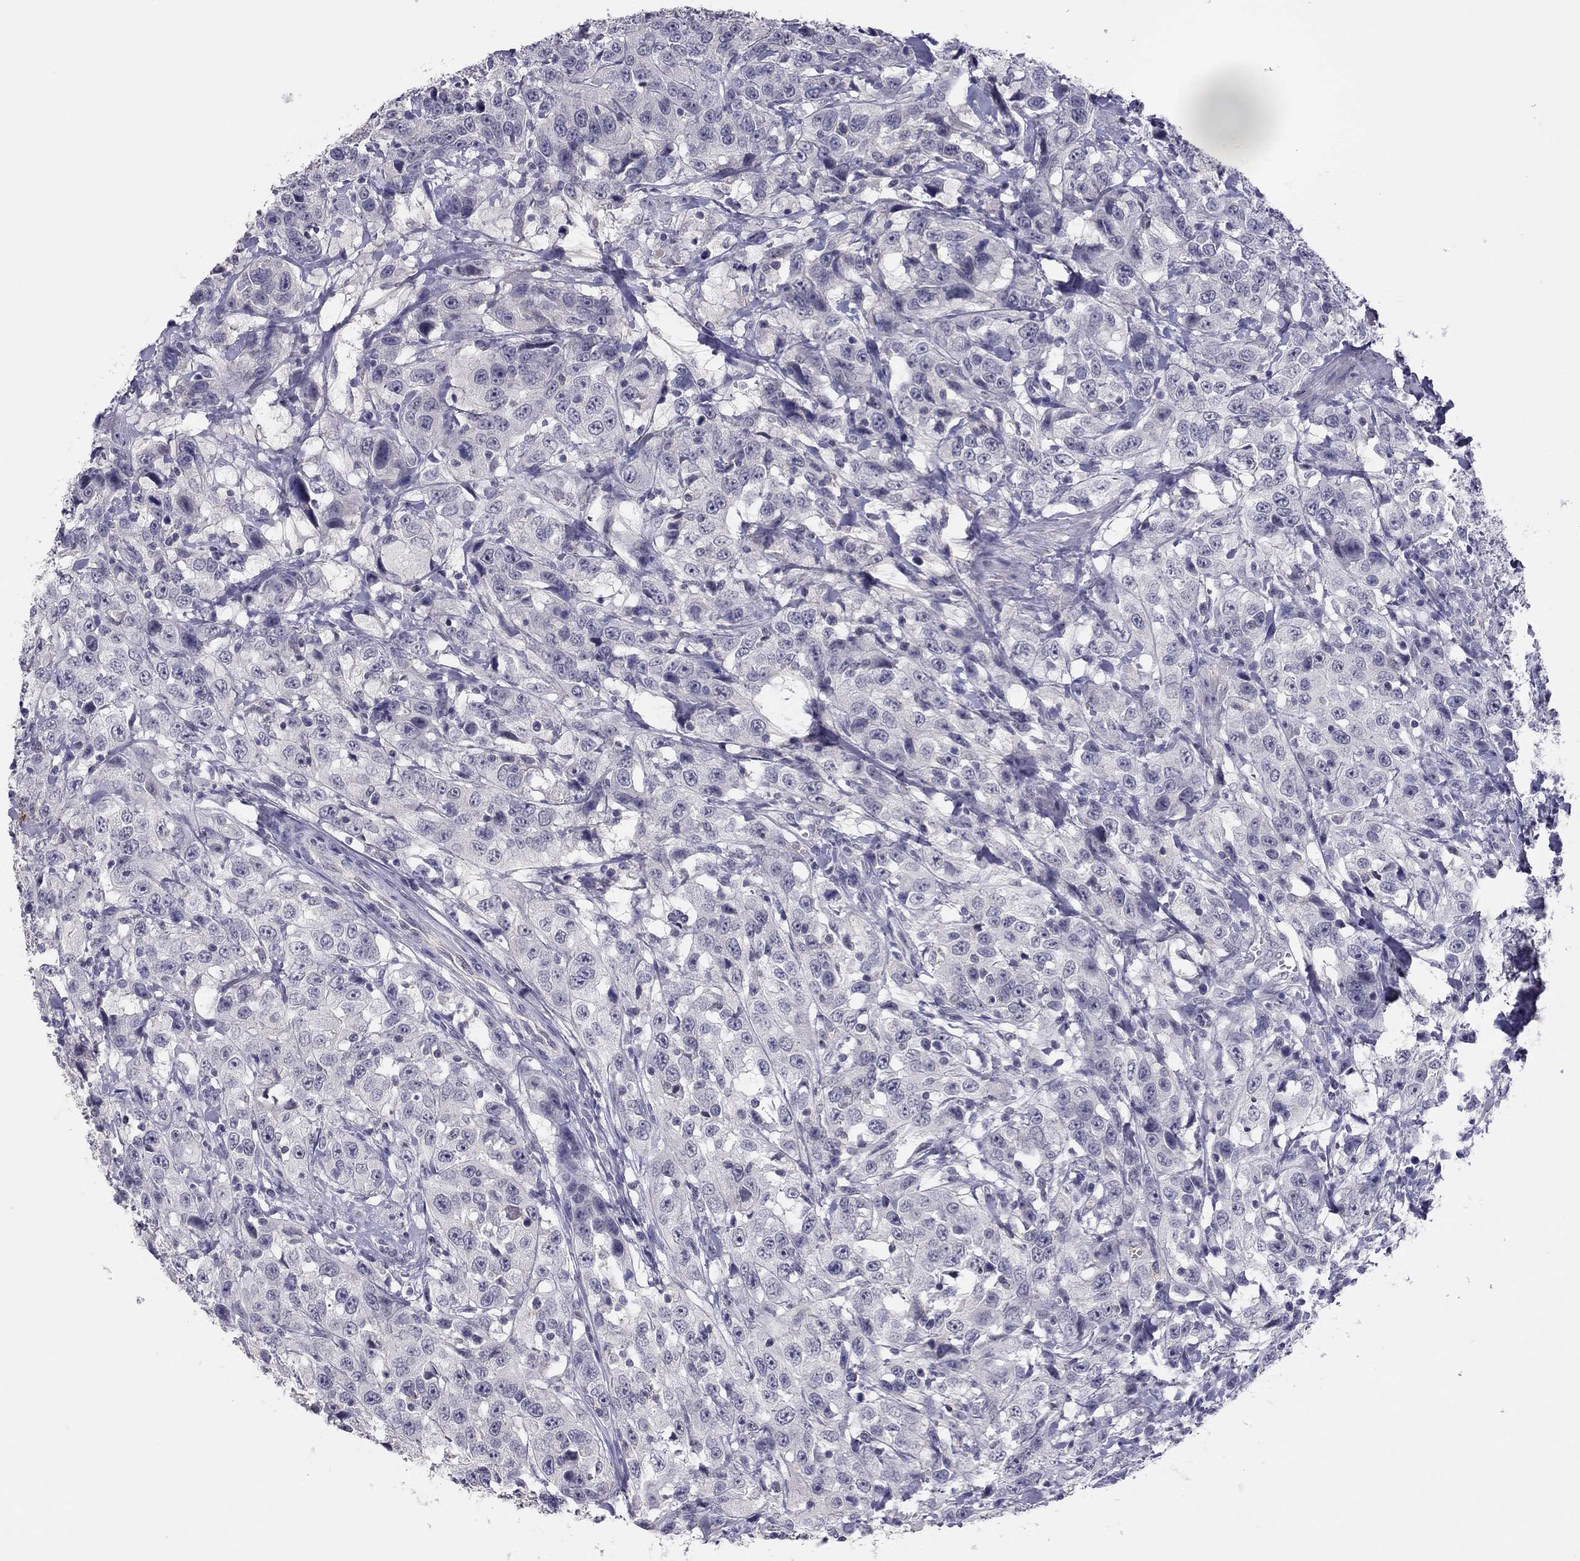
{"staining": {"intensity": "negative", "quantity": "none", "location": "none"}, "tissue": "urothelial cancer", "cell_type": "Tumor cells", "image_type": "cancer", "snomed": [{"axis": "morphology", "description": "Urothelial carcinoma, NOS"}, {"axis": "morphology", "description": "Urothelial carcinoma, High grade"}, {"axis": "topography", "description": "Urinary bladder"}], "caption": "Tumor cells are negative for brown protein staining in urothelial cancer. (Immunohistochemistry (ihc), brightfield microscopy, high magnification).", "gene": "ADORA2A", "patient": {"sex": "female", "age": 73}}